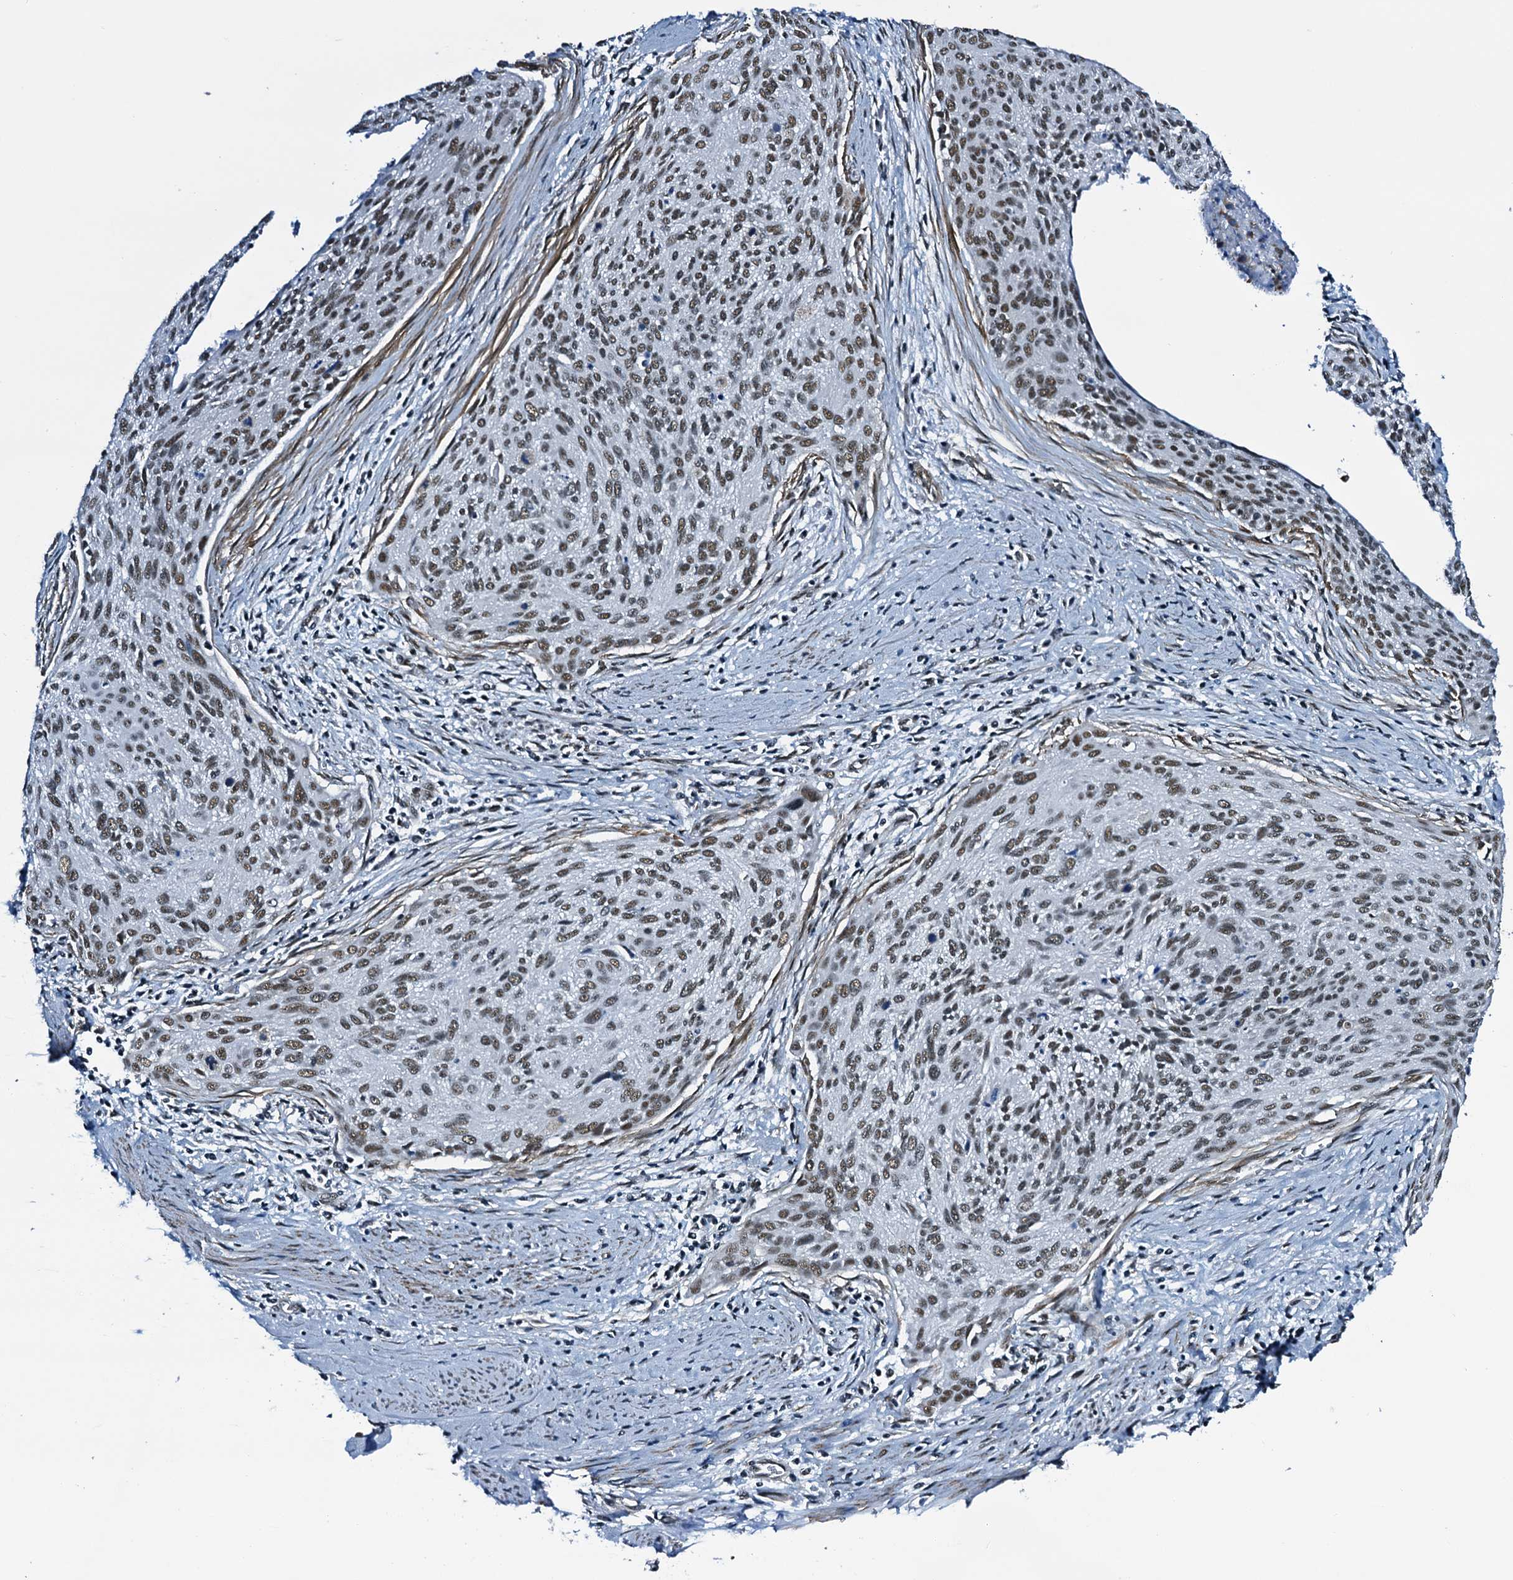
{"staining": {"intensity": "weak", "quantity": ">75%", "location": "nuclear"}, "tissue": "cervical cancer", "cell_type": "Tumor cells", "image_type": "cancer", "snomed": [{"axis": "morphology", "description": "Squamous cell carcinoma, NOS"}, {"axis": "topography", "description": "Cervix"}], "caption": "Weak nuclear positivity for a protein is identified in about >75% of tumor cells of cervical cancer (squamous cell carcinoma) using immunohistochemistry (IHC).", "gene": "CWC15", "patient": {"sex": "female", "age": 55}}